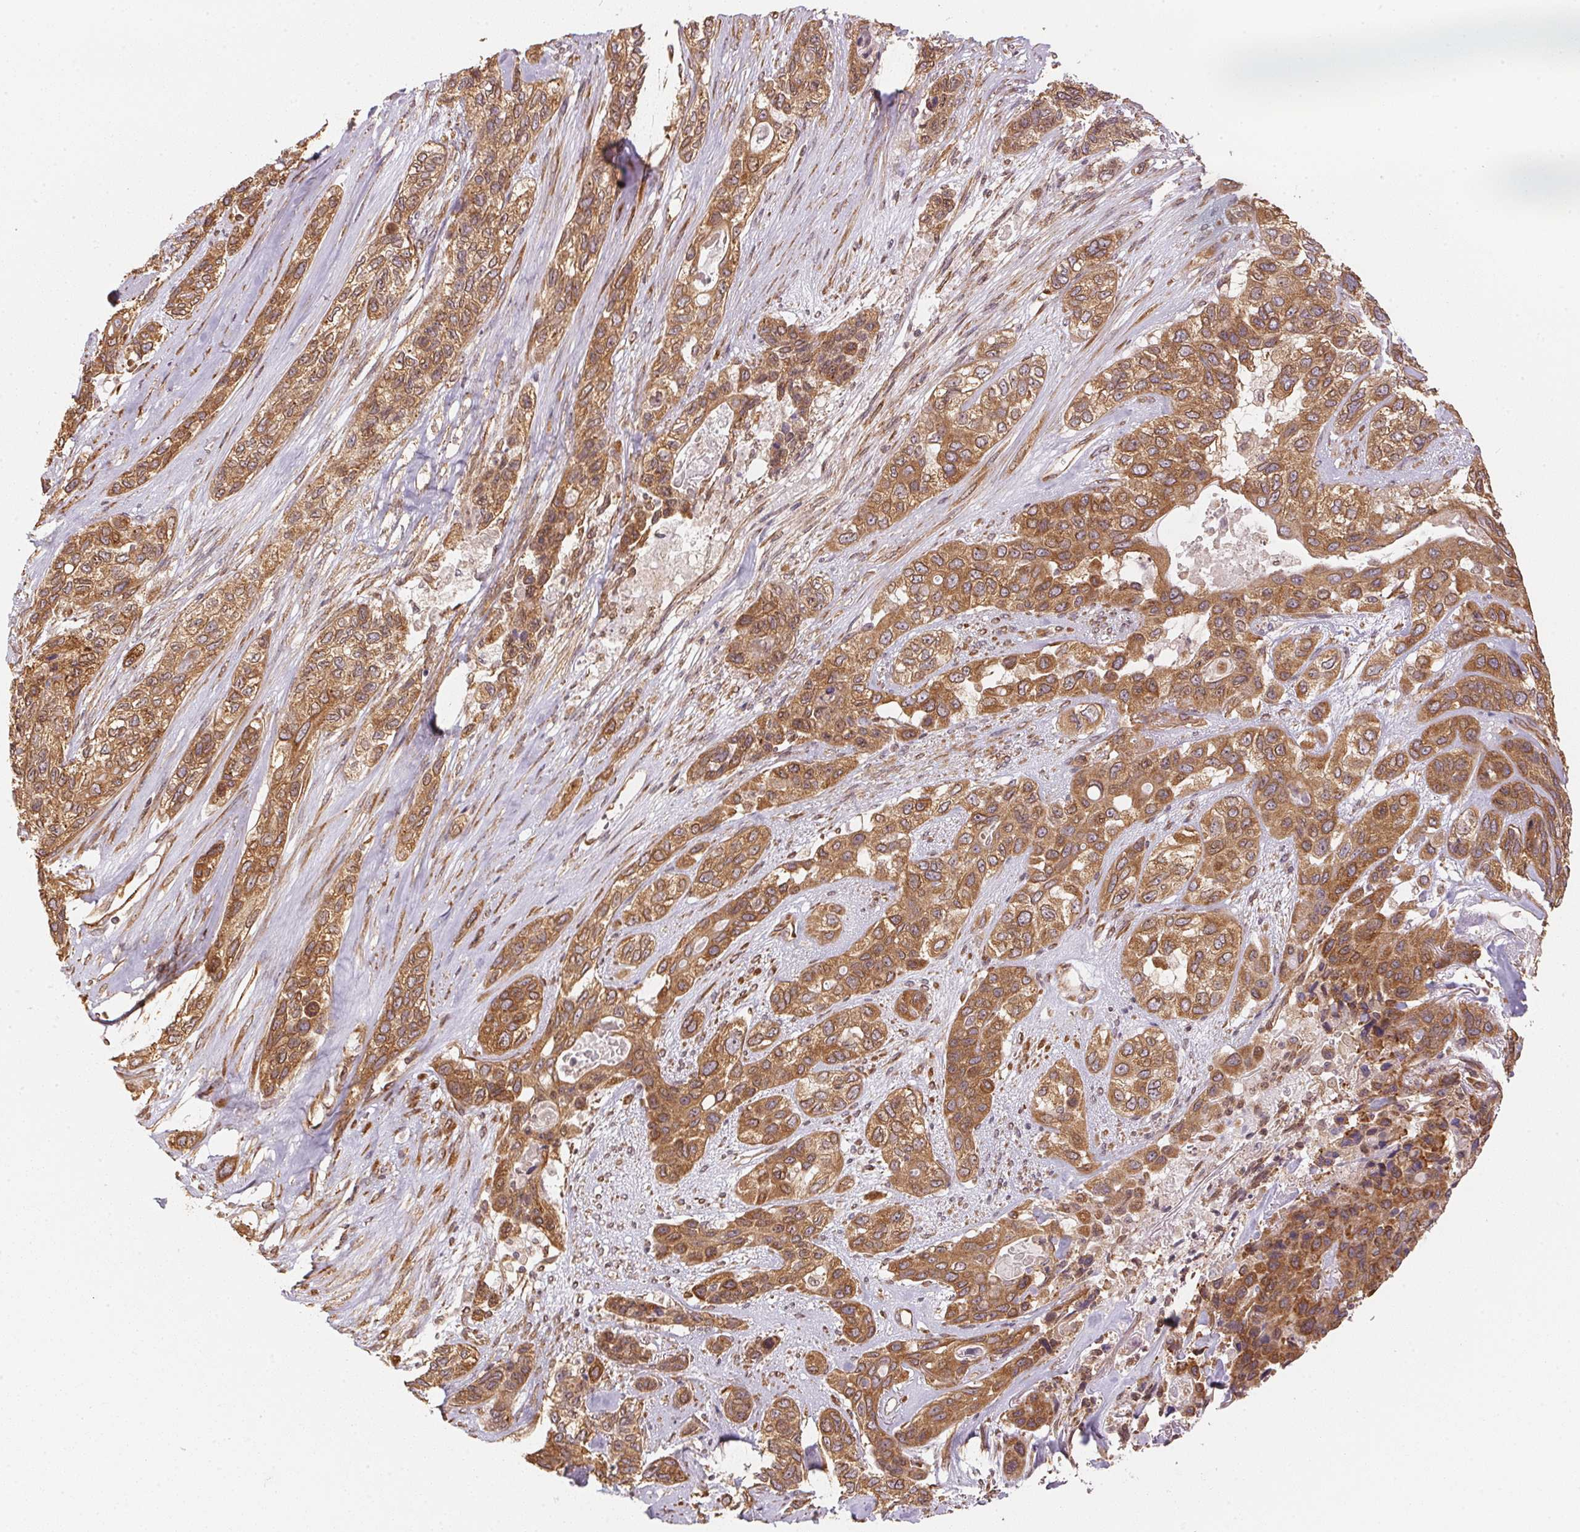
{"staining": {"intensity": "strong", "quantity": ">75%", "location": "cytoplasmic/membranous"}, "tissue": "lung cancer", "cell_type": "Tumor cells", "image_type": "cancer", "snomed": [{"axis": "morphology", "description": "Squamous cell carcinoma, NOS"}, {"axis": "topography", "description": "Lung"}], "caption": "Squamous cell carcinoma (lung) tissue demonstrates strong cytoplasmic/membranous staining in approximately >75% of tumor cells", "gene": "STRN4", "patient": {"sex": "female", "age": 70}}